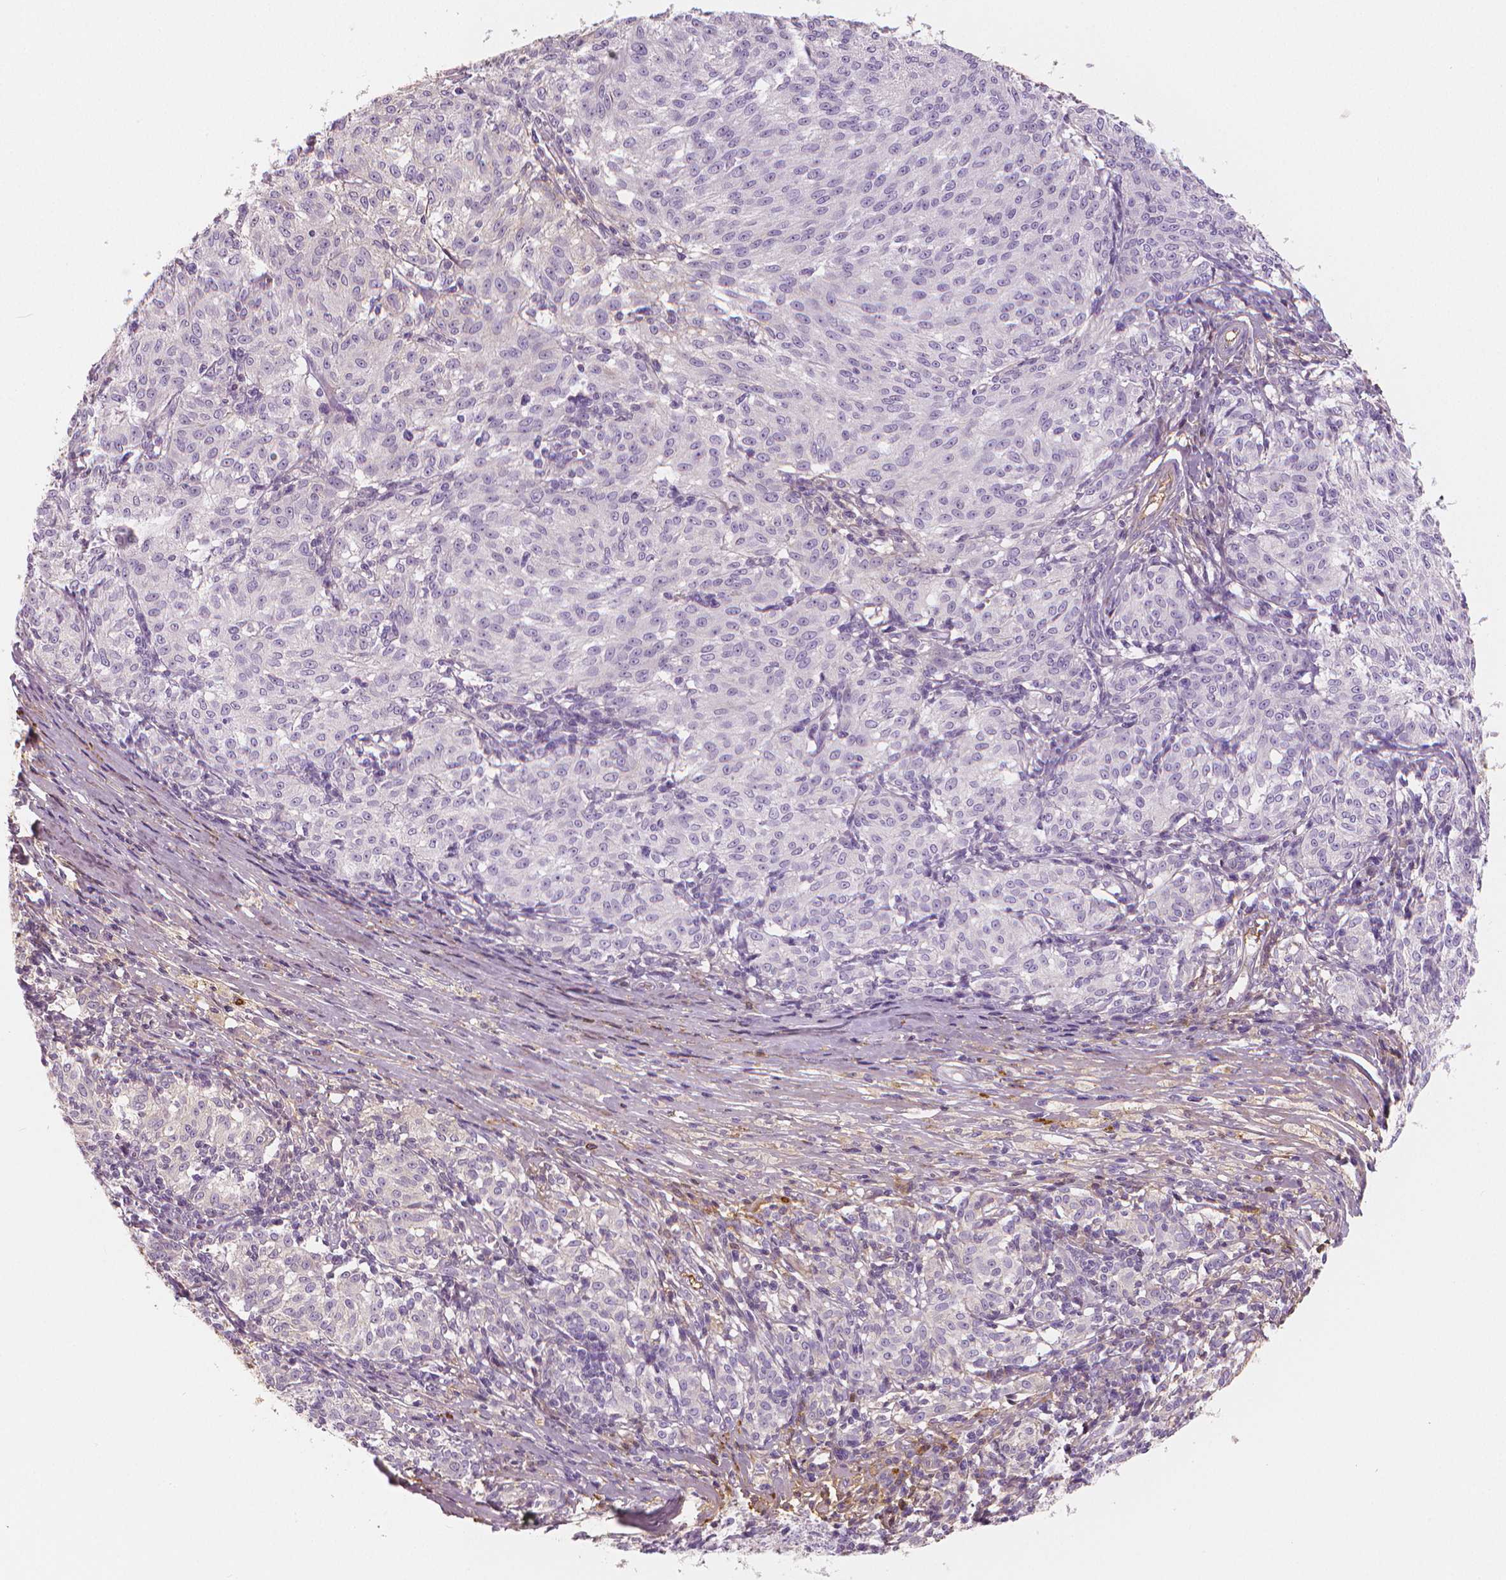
{"staining": {"intensity": "negative", "quantity": "none", "location": "none"}, "tissue": "melanoma", "cell_type": "Tumor cells", "image_type": "cancer", "snomed": [{"axis": "morphology", "description": "Malignant melanoma, NOS"}, {"axis": "topography", "description": "Skin"}], "caption": "The histopathology image exhibits no staining of tumor cells in melanoma. The staining was performed using DAB (3,3'-diaminobenzidine) to visualize the protein expression in brown, while the nuclei were stained in blue with hematoxylin (Magnification: 20x).", "gene": "APOA4", "patient": {"sex": "female", "age": 72}}